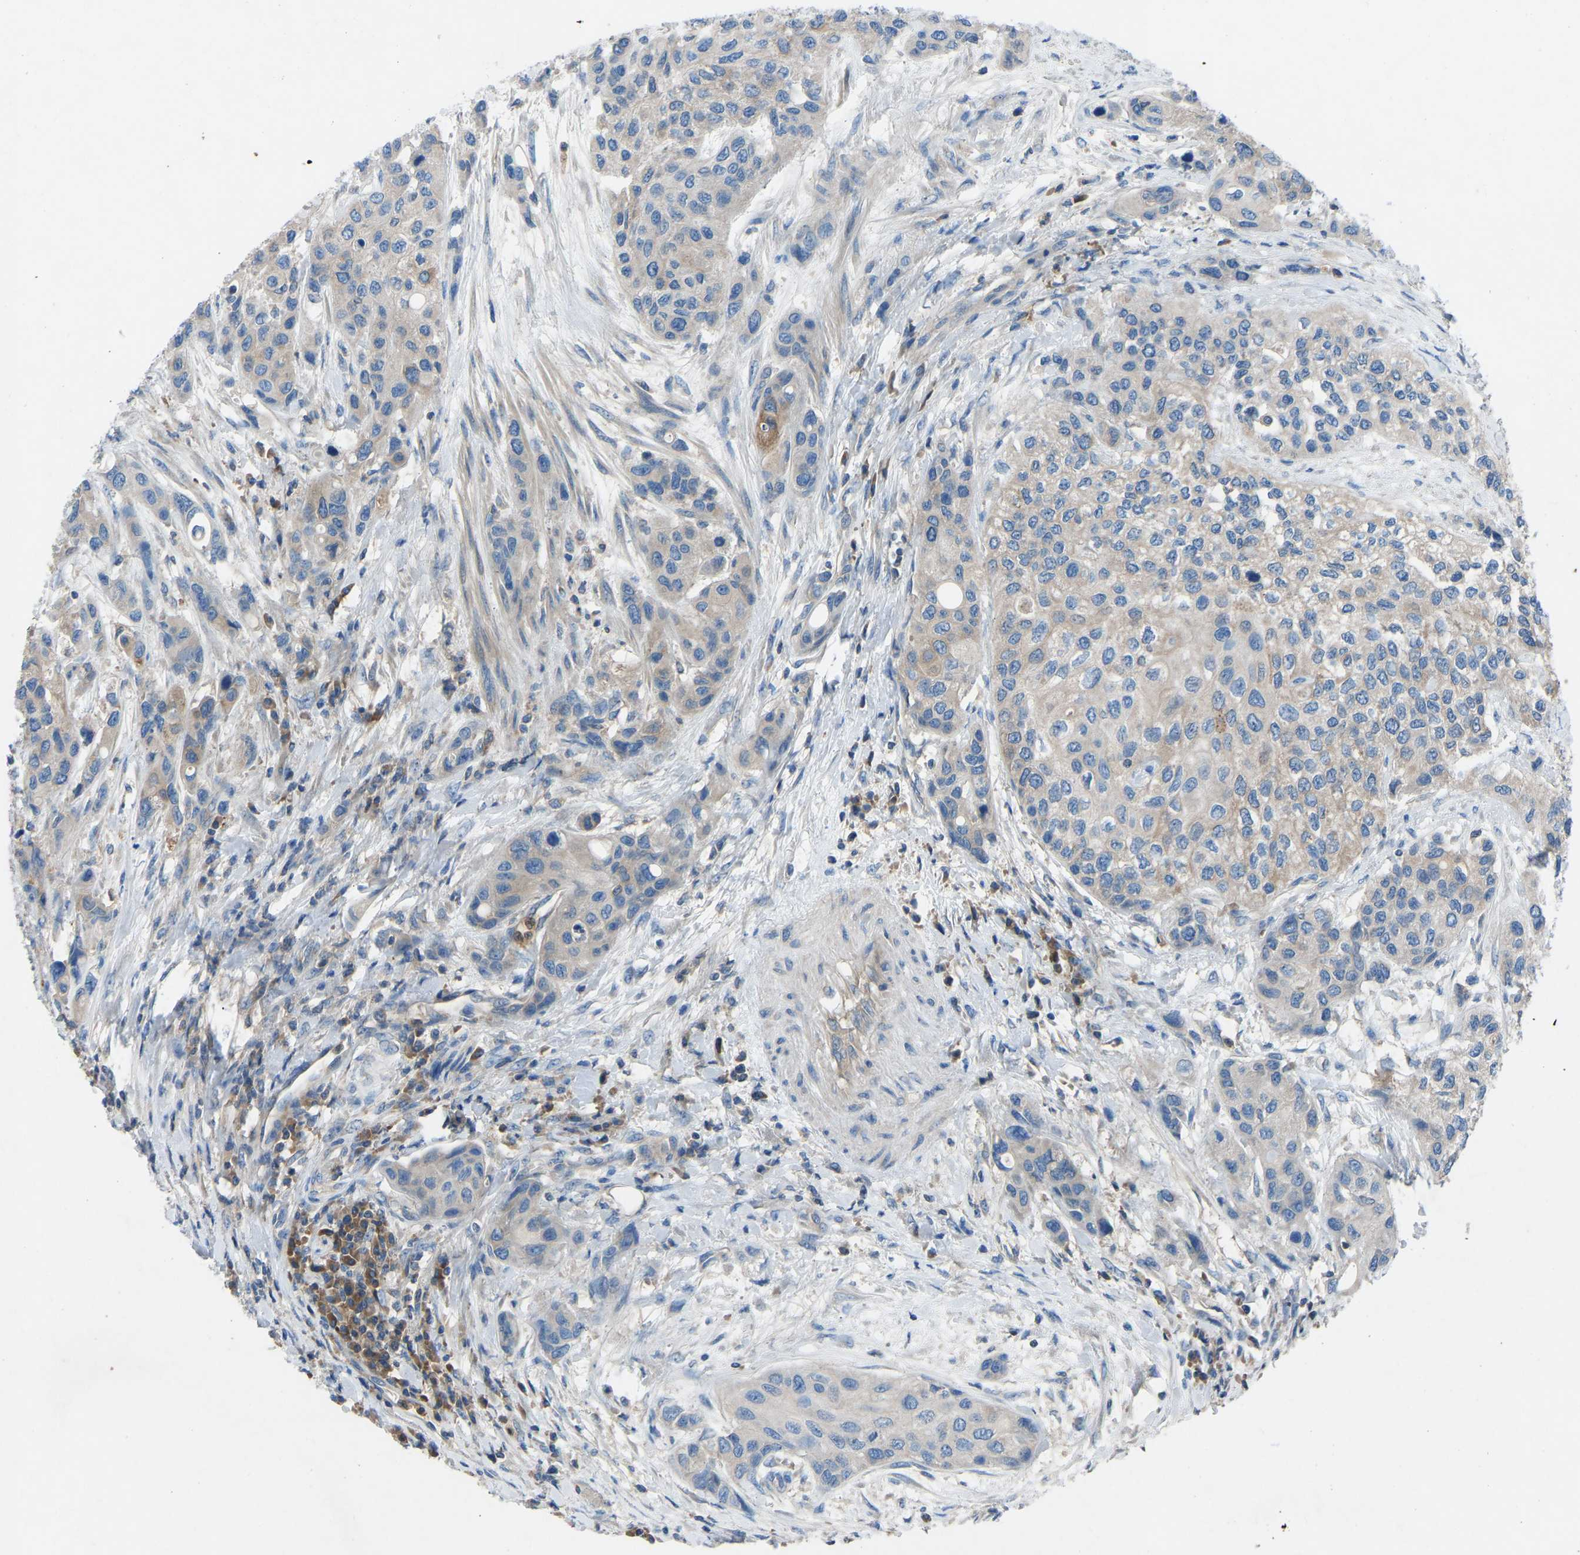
{"staining": {"intensity": "weak", "quantity": "<25%", "location": "cytoplasmic/membranous"}, "tissue": "urothelial cancer", "cell_type": "Tumor cells", "image_type": "cancer", "snomed": [{"axis": "morphology", "description": "Urothelial carcinoma, High grade"}, {"axis": "topography", "description": "Urinary bladder"}], "caption": "There is no significant expression in tumor cells of urothelial cancer.", "gene": "GRK6", "patient": {"sex": "female", "age": 56}}